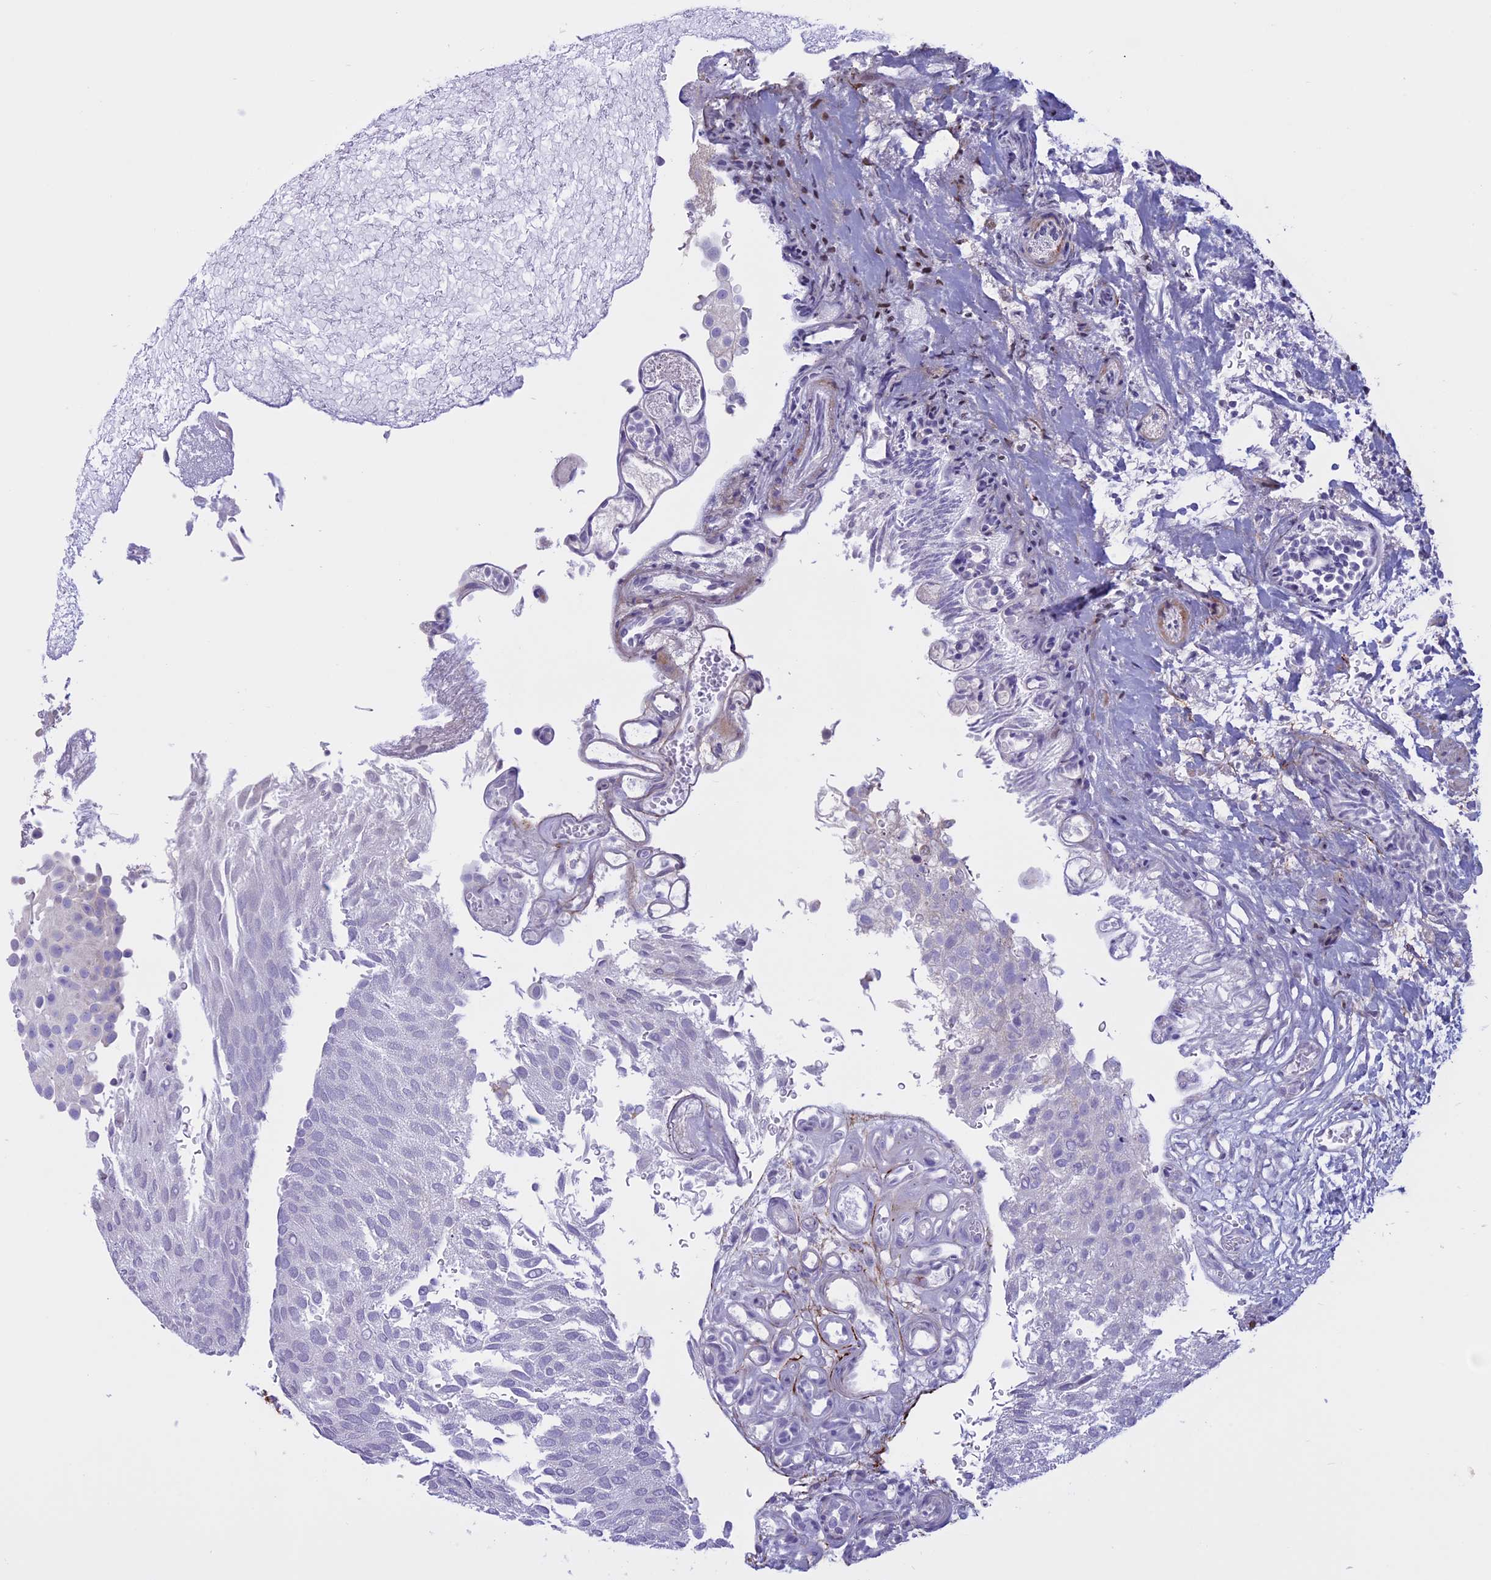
{"staining": {"intensity": "negative", "quantity": "none", "location": "none"}, "tissue": "urothelial cancer", "cell_type": "Tumor cells", "image_type": "cancer", "snomed": [{"axis": "morphology", "description": "Urothelial carcinoma, Low grade"}, {"axis": "topography", "description": "Urinary bladder"}], "caption": "There is no significant expression in tumor cells of low-grade urothelial carcinoma. (DAB (3,3'-diaminobenzidine) immunohistochemistry visualized using brightfield microscopy, high magnification).", "gene": "SPHKAP", "patient": {"sex": "male", "age": 78}}